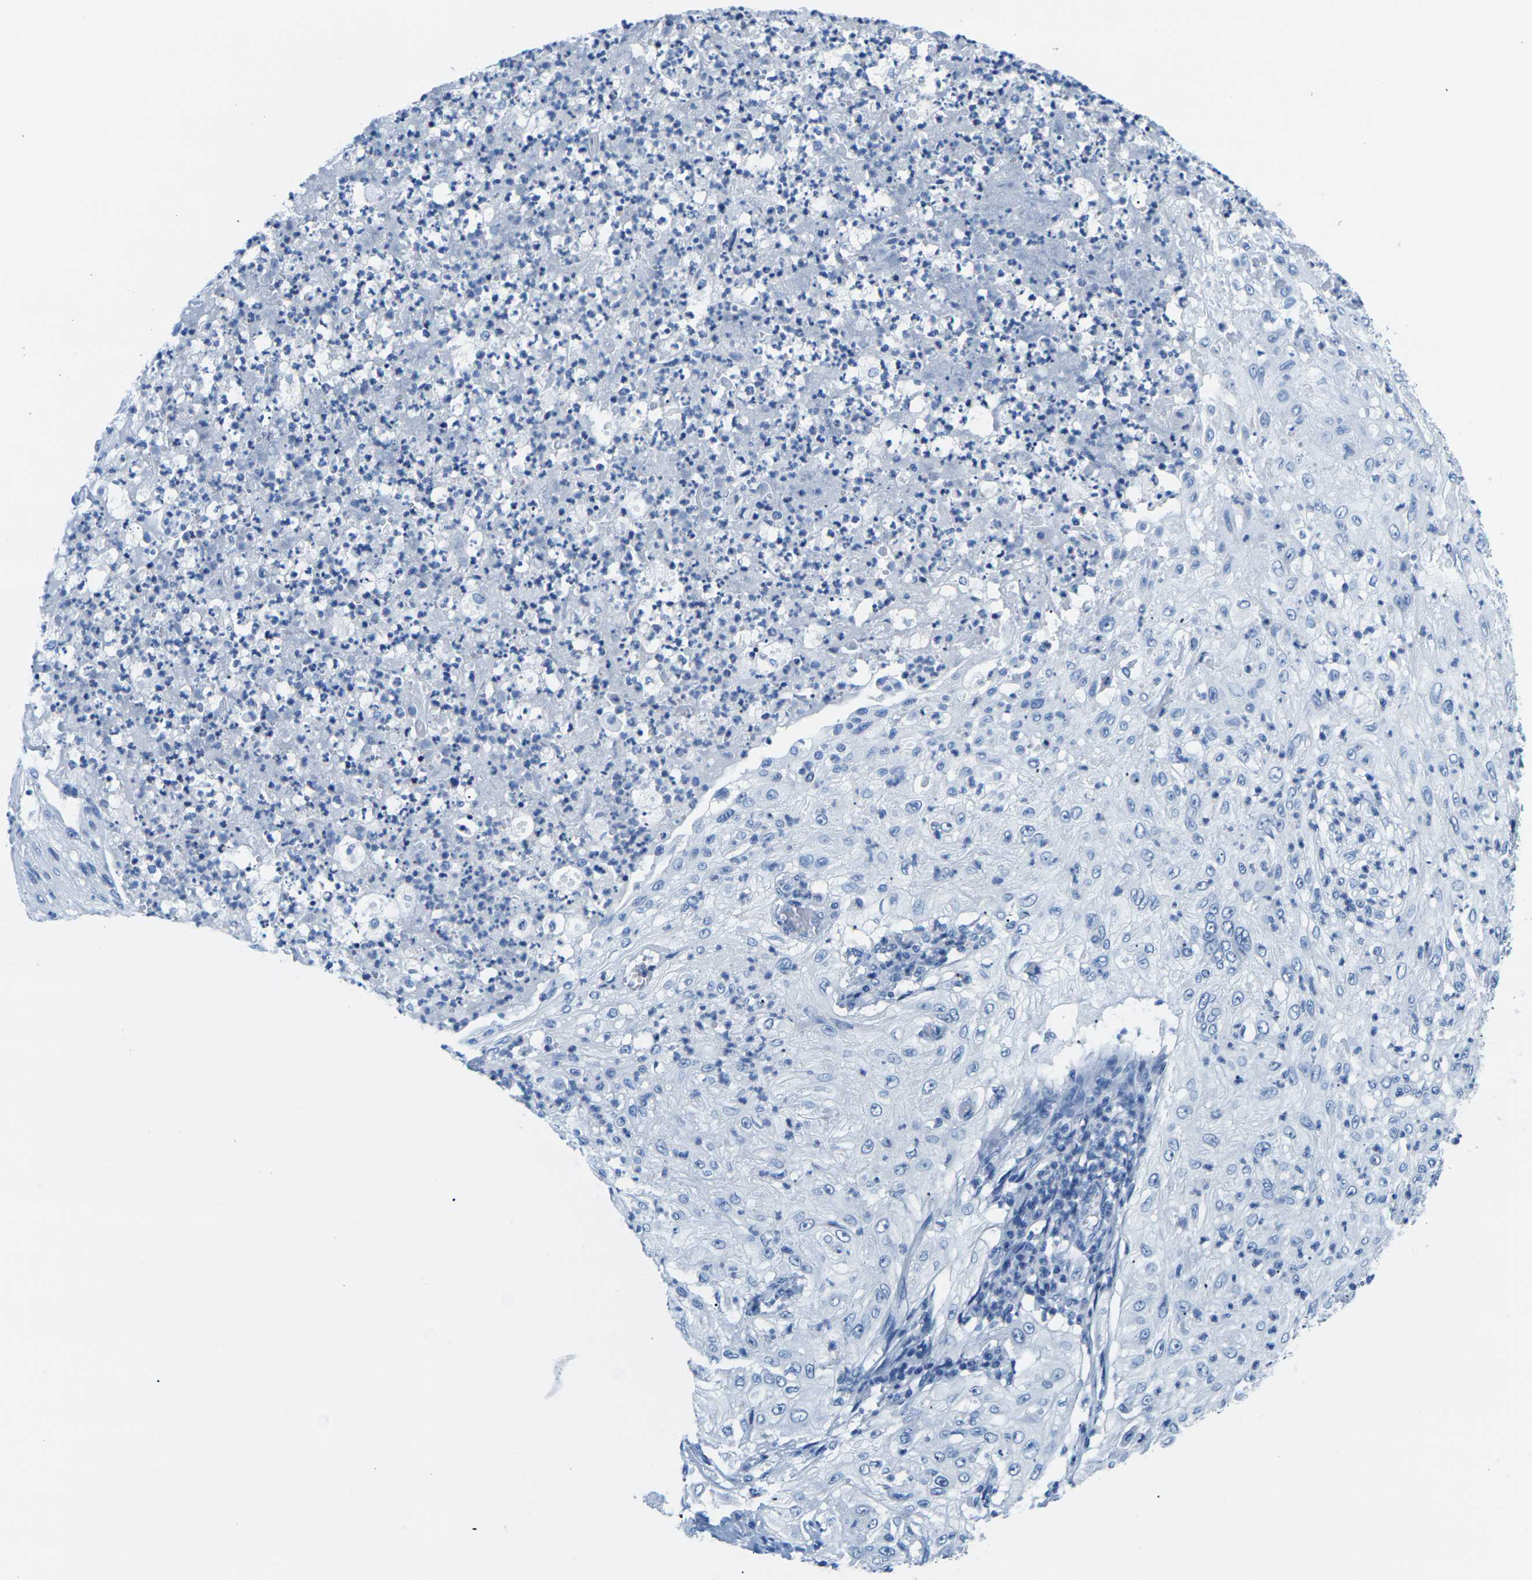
{"staining": {"intensity": "negative", "quantity": "none", "location": "none"}, "tissue": "lung cancer", "cell_type": "Tumor cells", "image_type": "cancer", "snomed": [{"axis": "morphology", "description": "Inflammation, NOS"}, {"axis": "morphology", "description": "Squamous cell carcinoma, NOS"}, {"axis": "topography", "description": "Lymph node"}, {"axis": "topography", "description": "Soft tissue"}, {"axis": "topography", "description": "Lung"}], "caption": "Tumor cells are negative for brown protein staining in lung squamous cell carcinoma.", "gene": "SLC12A1", "patient": {"sex": "male", "age": 66}}